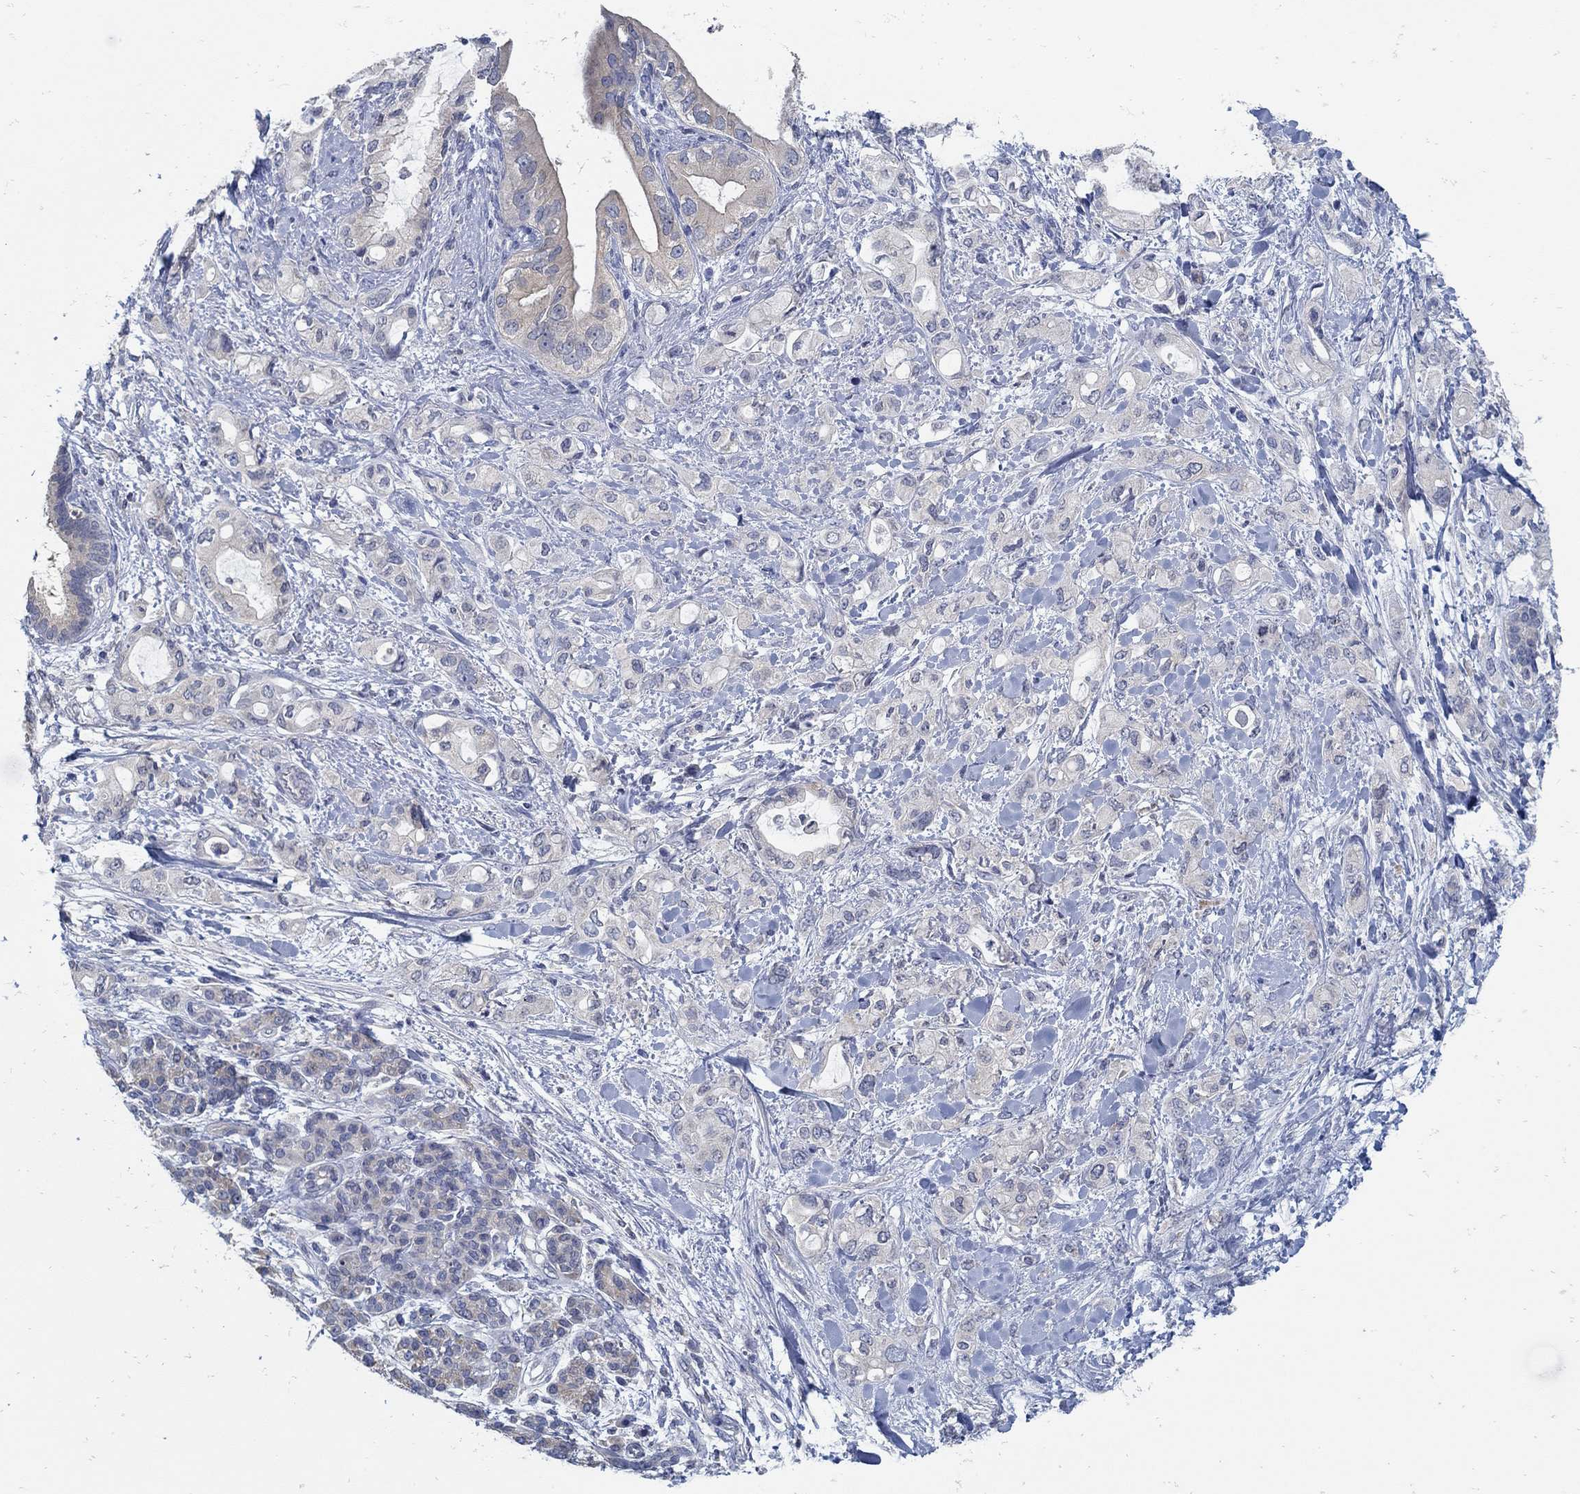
{"staining": {"intensity": "negative", "quantity": "none", "location": "none"}, "tissue": "pancreatic cancer", "cell_type": "Tumor cells", "image_type": "cancer", "snomed": [{"axis": "morphology", "description": "Adenocarcinoma, NOS"}, {"axis": "topography", "description": "Pancreas"}], "caption": "Tumor cells are negative for brown protein staining in pancreatic cancer (adenocarcinoma).", "gene": "ZFAND4", "patient": {"sex": "female", "age": 56}}